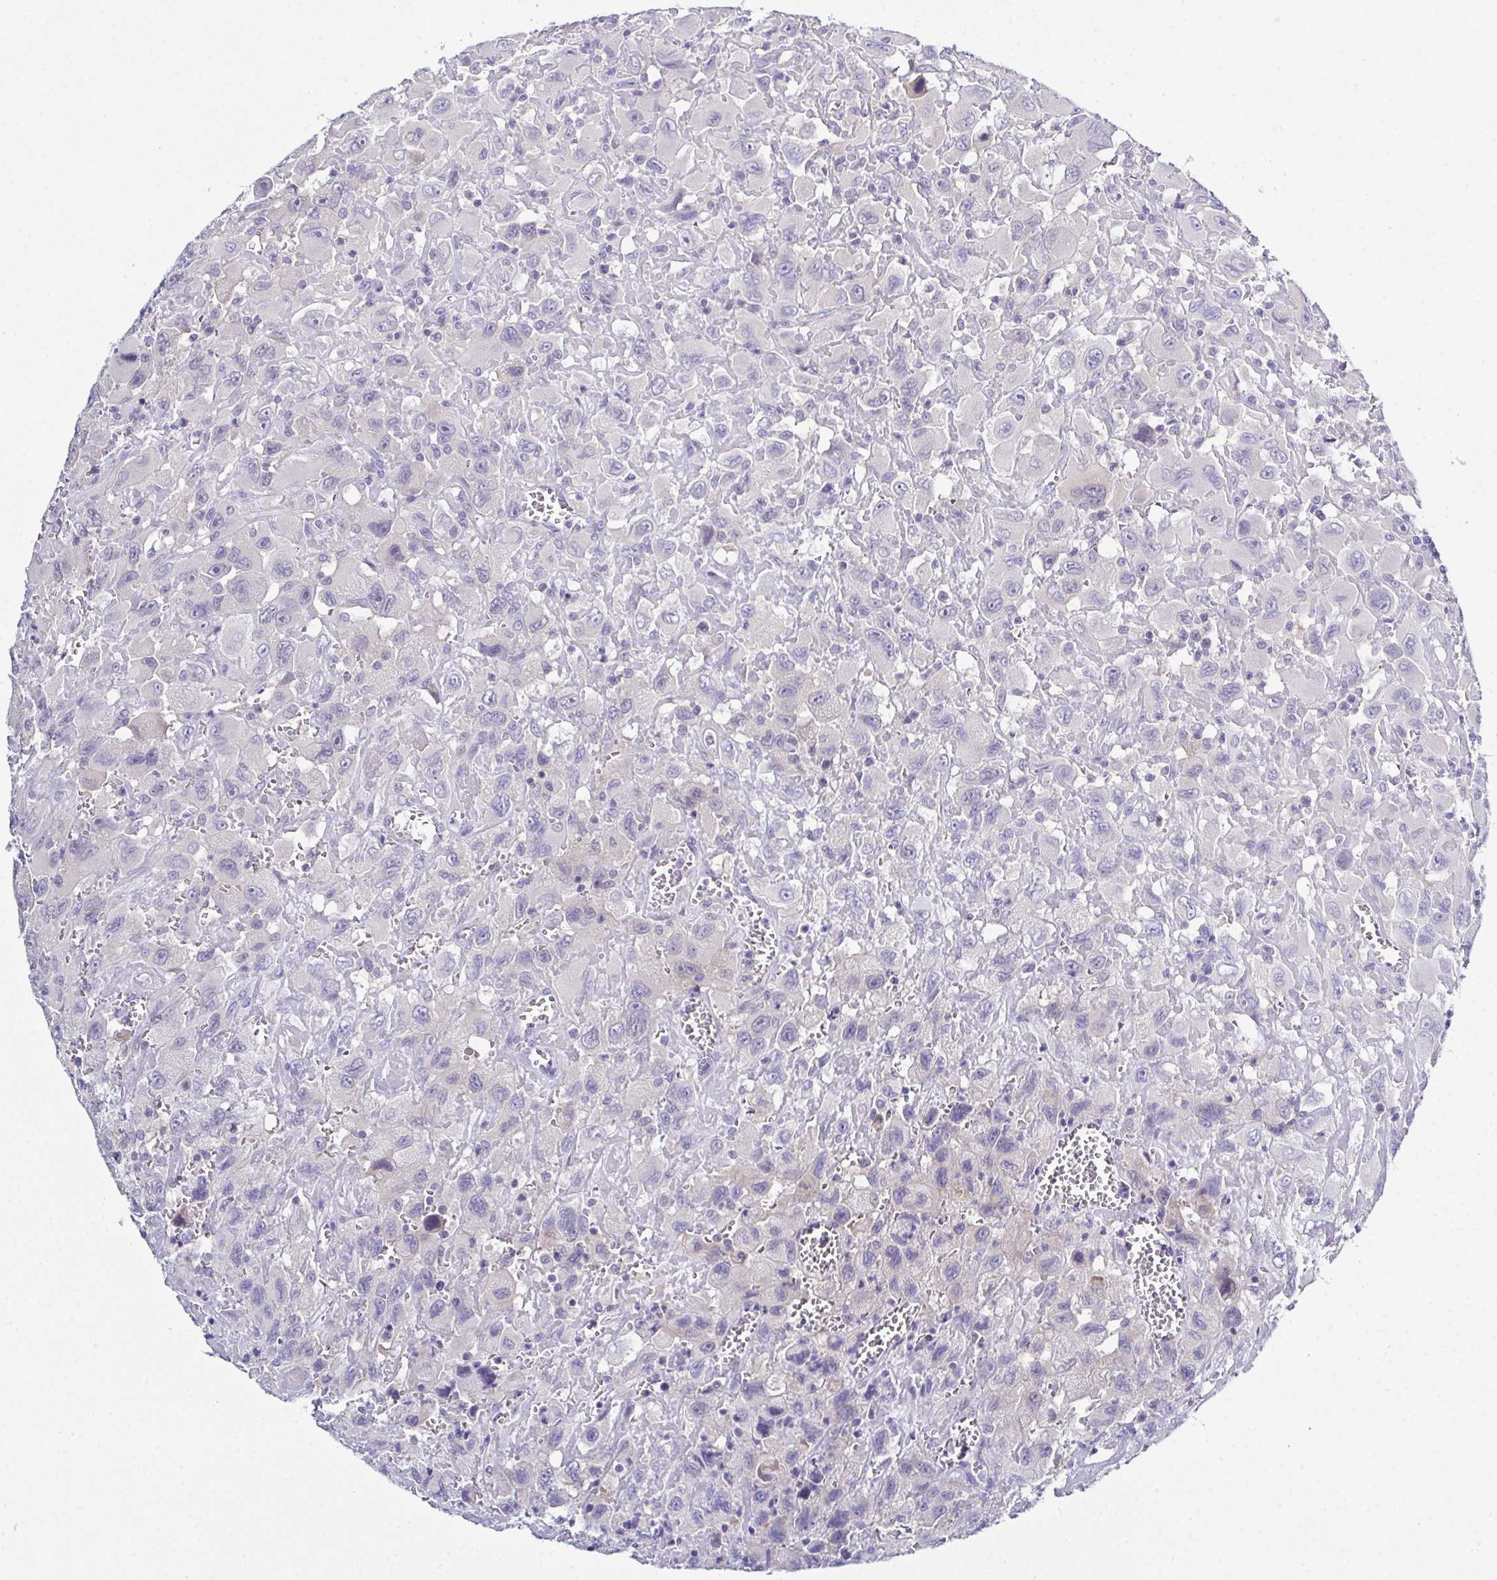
{"staining": {"intensity": "negative", "quantity": "none", "location": "none"}, "tissue": "head and neck cancer", "cell_type": "Tumor cells", "image_type": "cancer", "snomed": [{"axis": "morphology", "description": "Squamous cell carcinoma, NOS"}, {"axis": "morphology", "description": "Squamous cell carcinoma, metastatic, NOS"}, {"axis": "topography", "description": "Oral tissue"}, {"axis": "topography", "description": "Head-Neck"}], "caption": "IHC photomicrograph of neoplastic tissue: head and neck cancer (squamous cell carcinoma) stained with DAB exhibits no significant protein expression in tumor cells. Nuclei are stained in blue.", "gene": "CFAP97D1", "patient": {"sex": "female", "age": 85}}